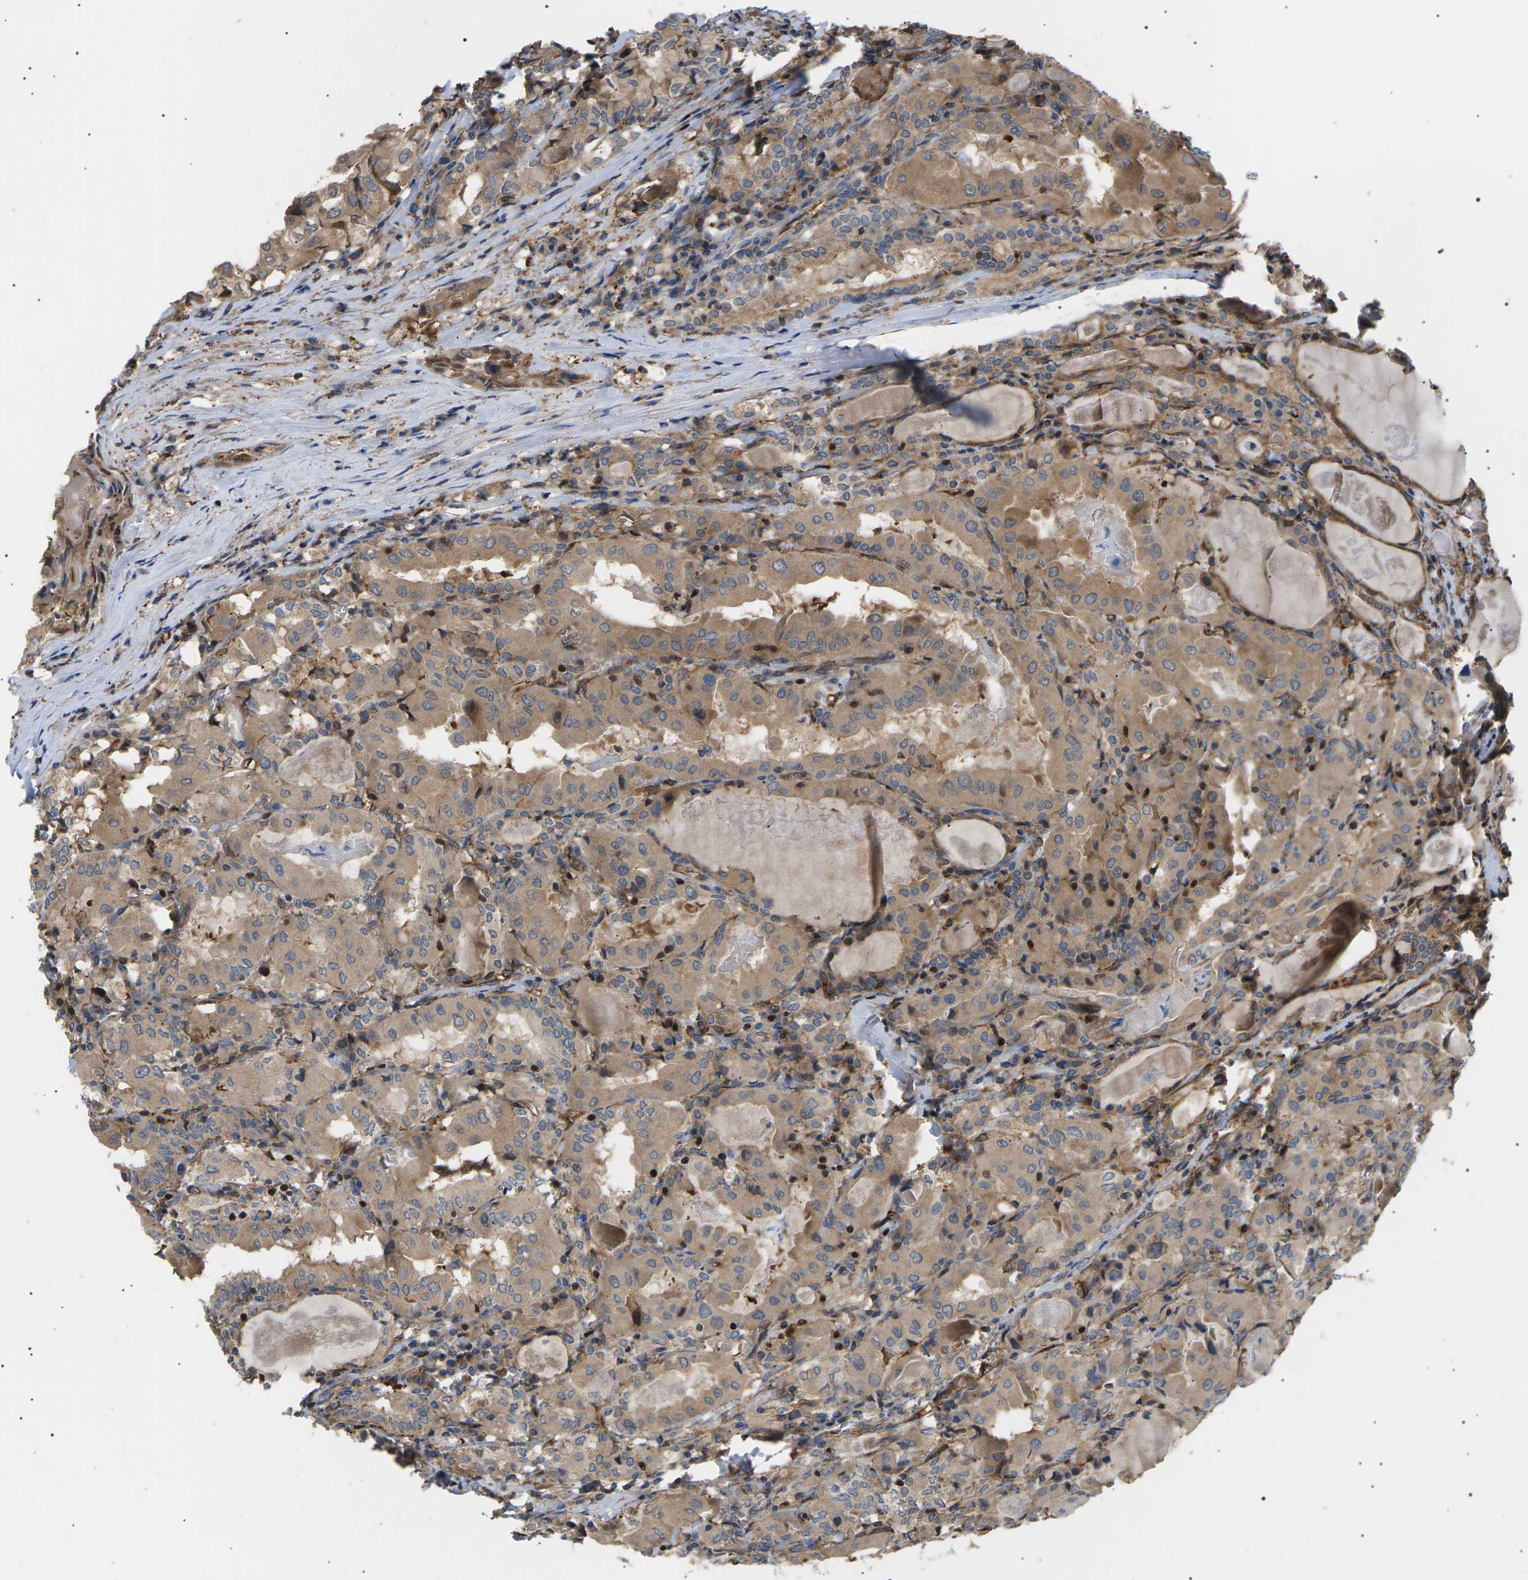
{"staining": {"intensity": "moderate", "quantity": ">75%", "location": "cytoplasmic/membranous"}, "tissue": "thyroid cancer", "cell_type": "Tumor cells", "image_type": "cancer", "snomed": [{"axis": "morphology", "description": "Papillary adenocarcinoma, NOS"}, {"axis": "topography", "description": "Thyroid gland"}], "caption": "Human papillary adenocarcinoma (thyroid) stained for a protein (brown) shows moderate cytoplasmic/membranous positive staining in approximately >75% of tumor cells.", "gene": "TMTC4", "patient": {"sex": "female", "age": 42}}